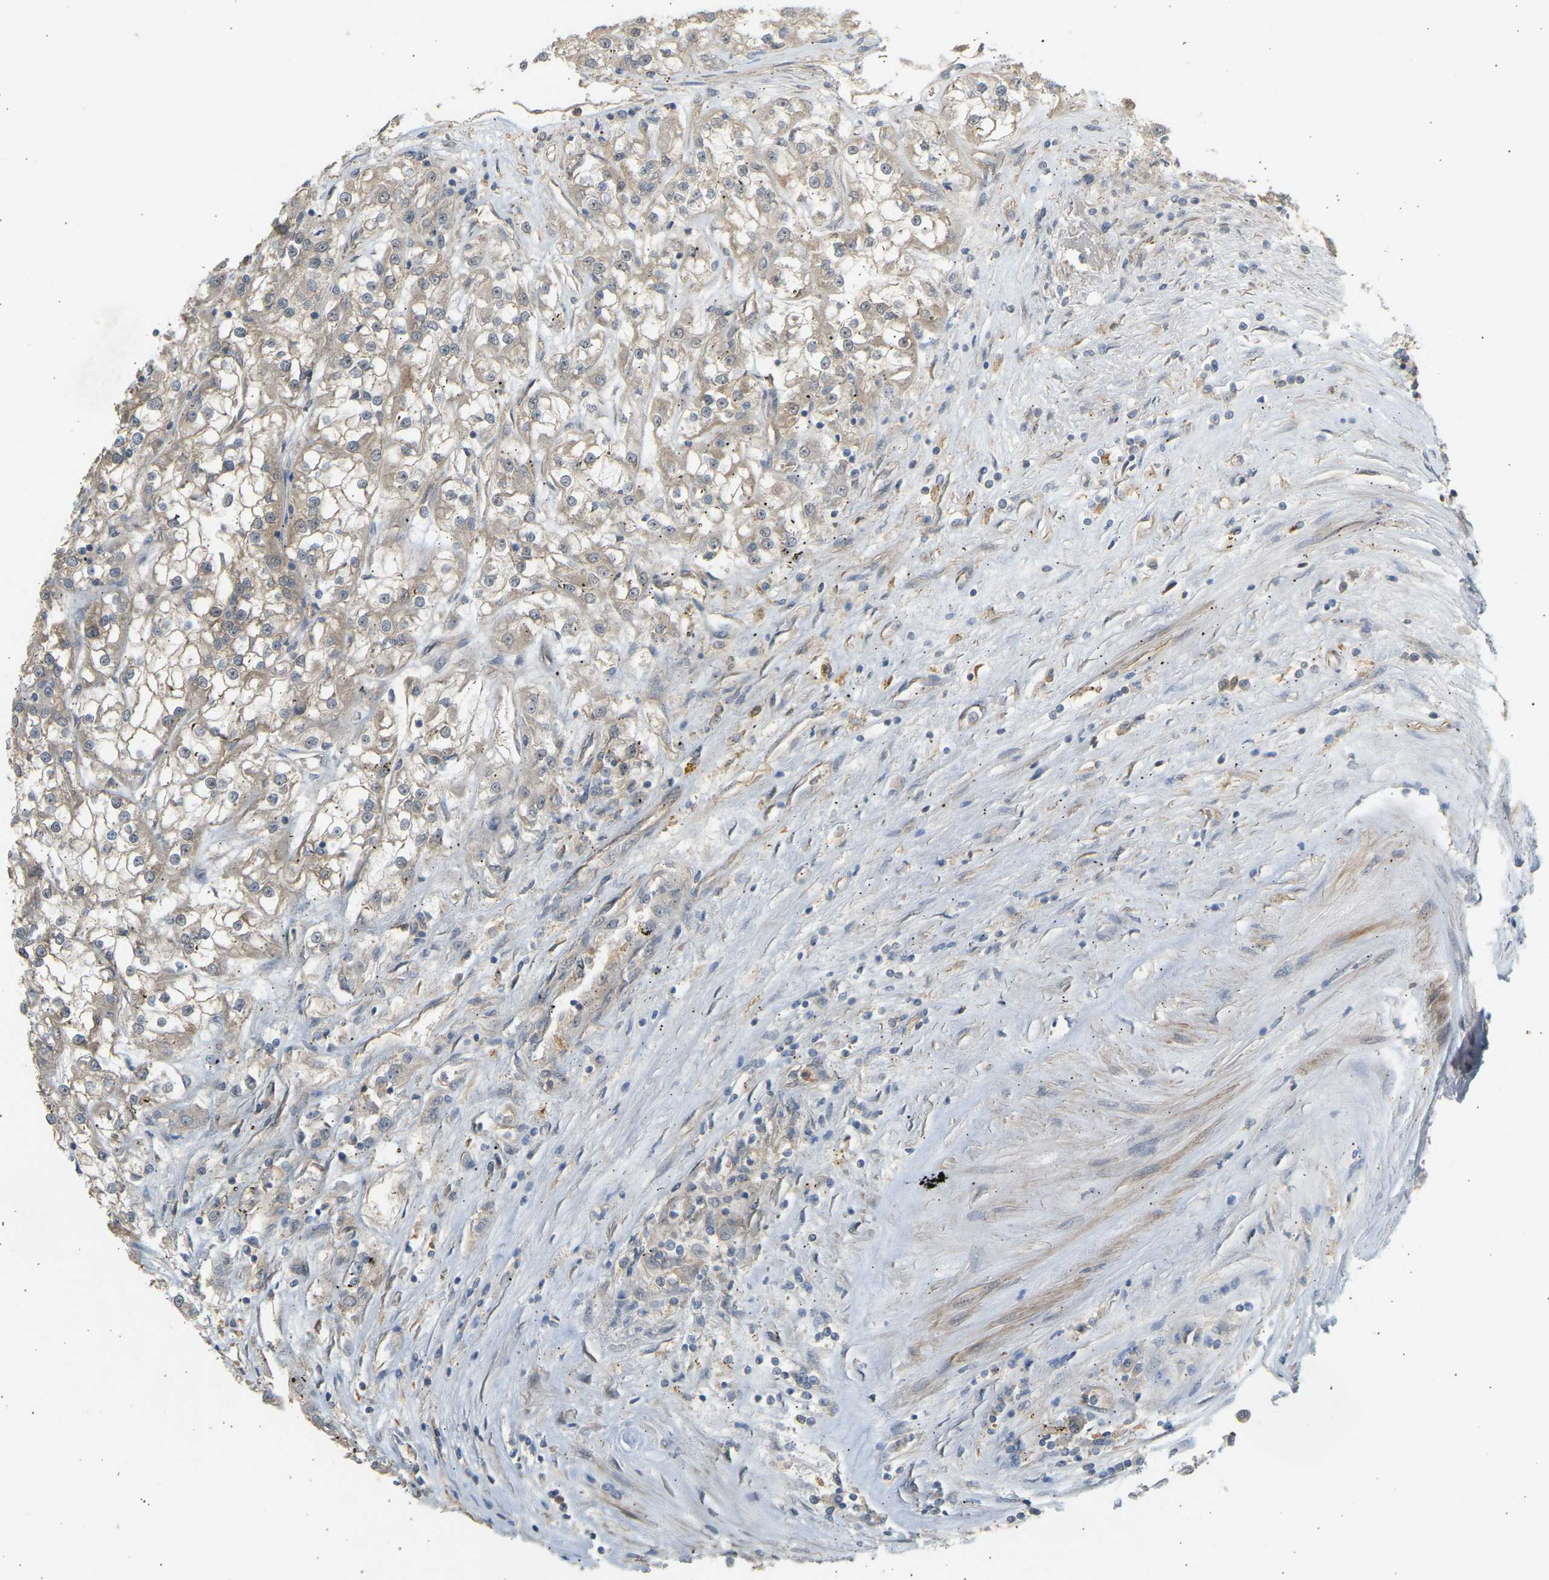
{"staining": {"intensity": "negative", "quantity": "none", "location": "none"}, "tissue": "renal cancer", "cell_type": "Tumor cells", "image_type": "cancer", "snomed": [{"axis": "morphology", "description": "Adenocarcinoma, NOS"}, {"axis": "topography", "description": "Kidney"}], "caption": "A high-resolution micrograph shows IHC staining of renal cancer, which exhibits no significant positivity in tumor cells.", "gene": "RGL1", "patient": {"sex": "female", "age": 52}}